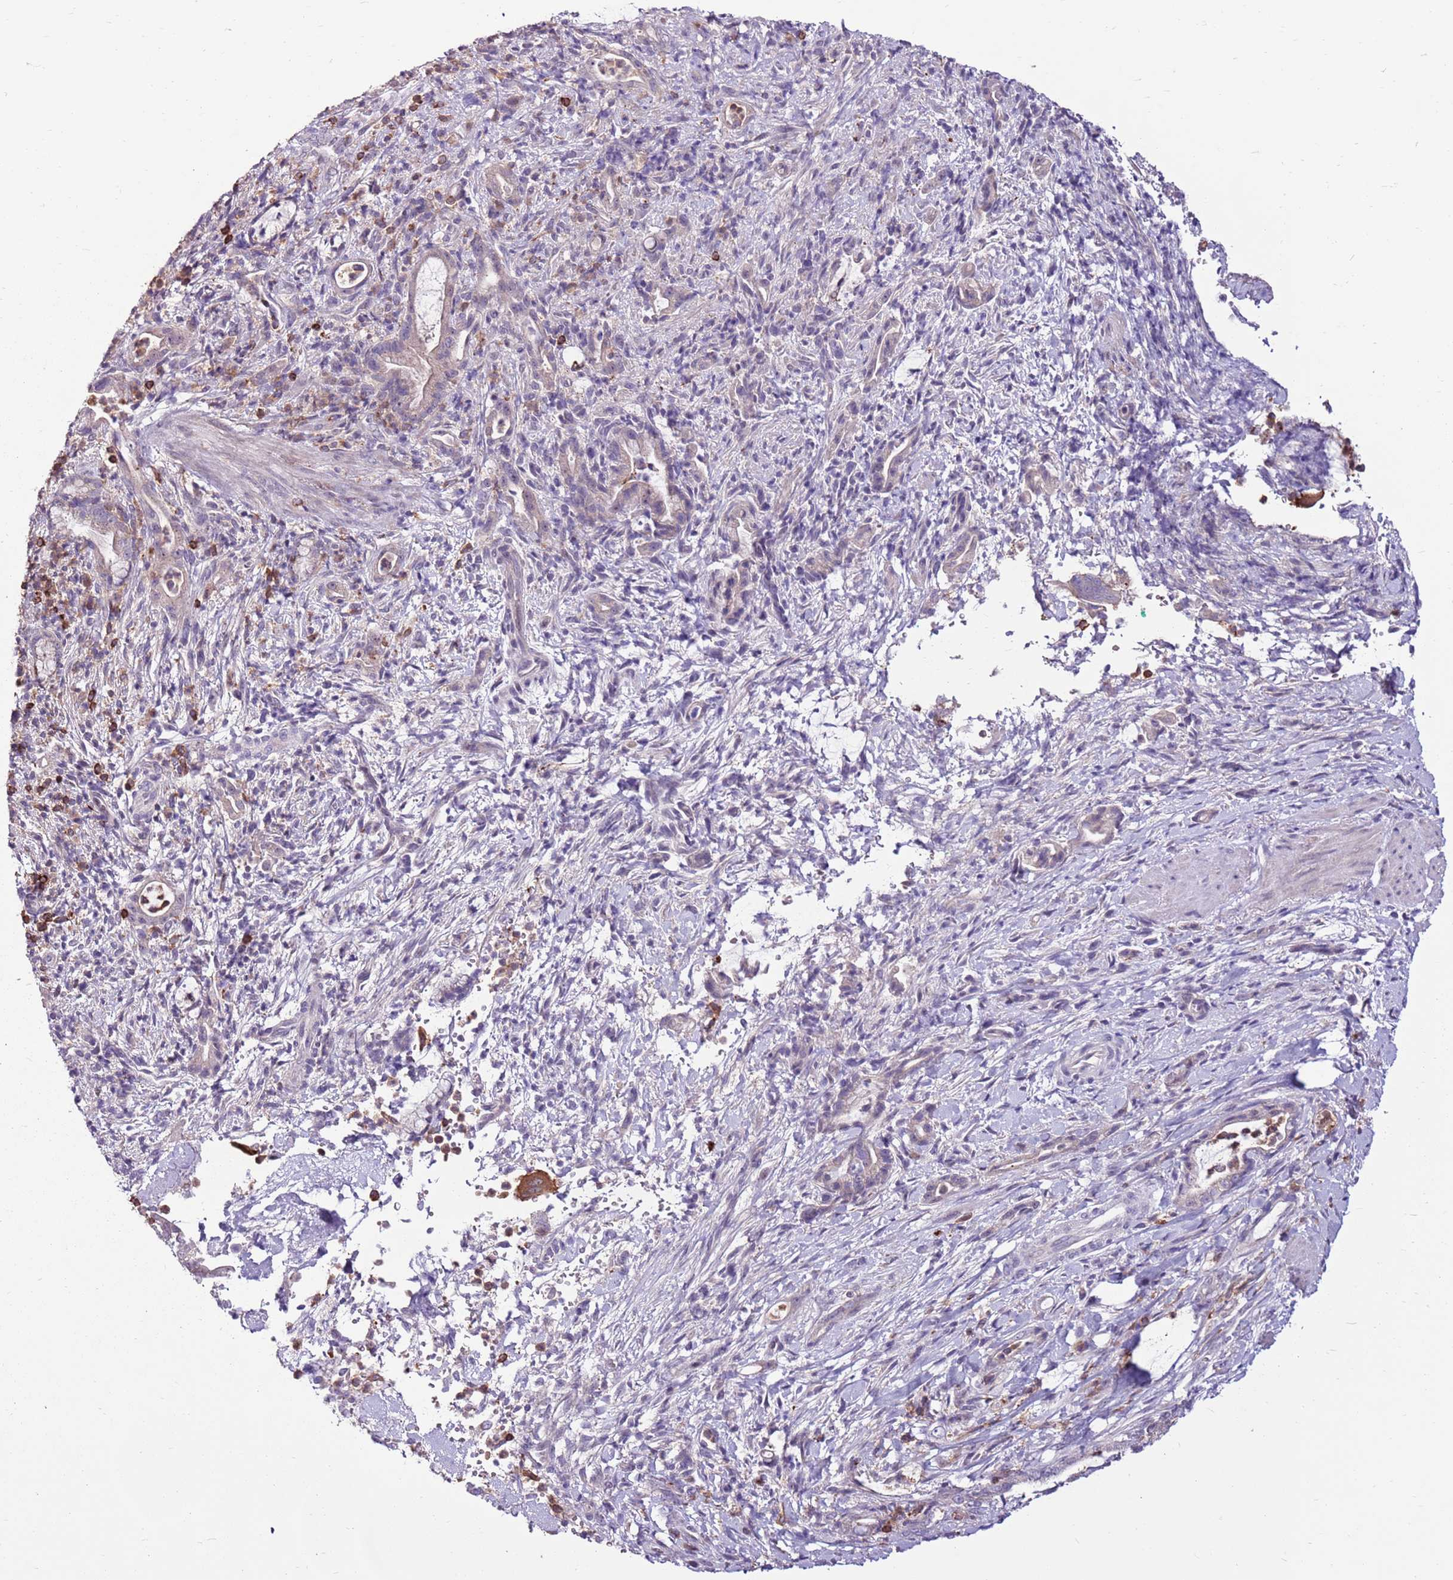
{"staining": {"intensity": "weak", "quantity": "25%-75%", "location": "cytoplasmic/membranous"}, "tissue": "pancreatic cancer", "cell_type": "Tumor cells", "image_type": "cancer", "snomed": [{"axis": "morphology", "description": "Normal tissue, NOS"}, {"axis": "morphology", "description": "Adenocarcinoma, NOS"}, {"axis": "topography", "description": "Pancreas"}], "caption": "Approximately 25%-75% of tumor cells in human pancreatic adenocarcinoma show weak cytoplasmic/membranous protein positivity as visualized by brown immunohistochemical staining.", "gene": "ZSWIM1", "patient": {"sex": "female", "age": 55}}